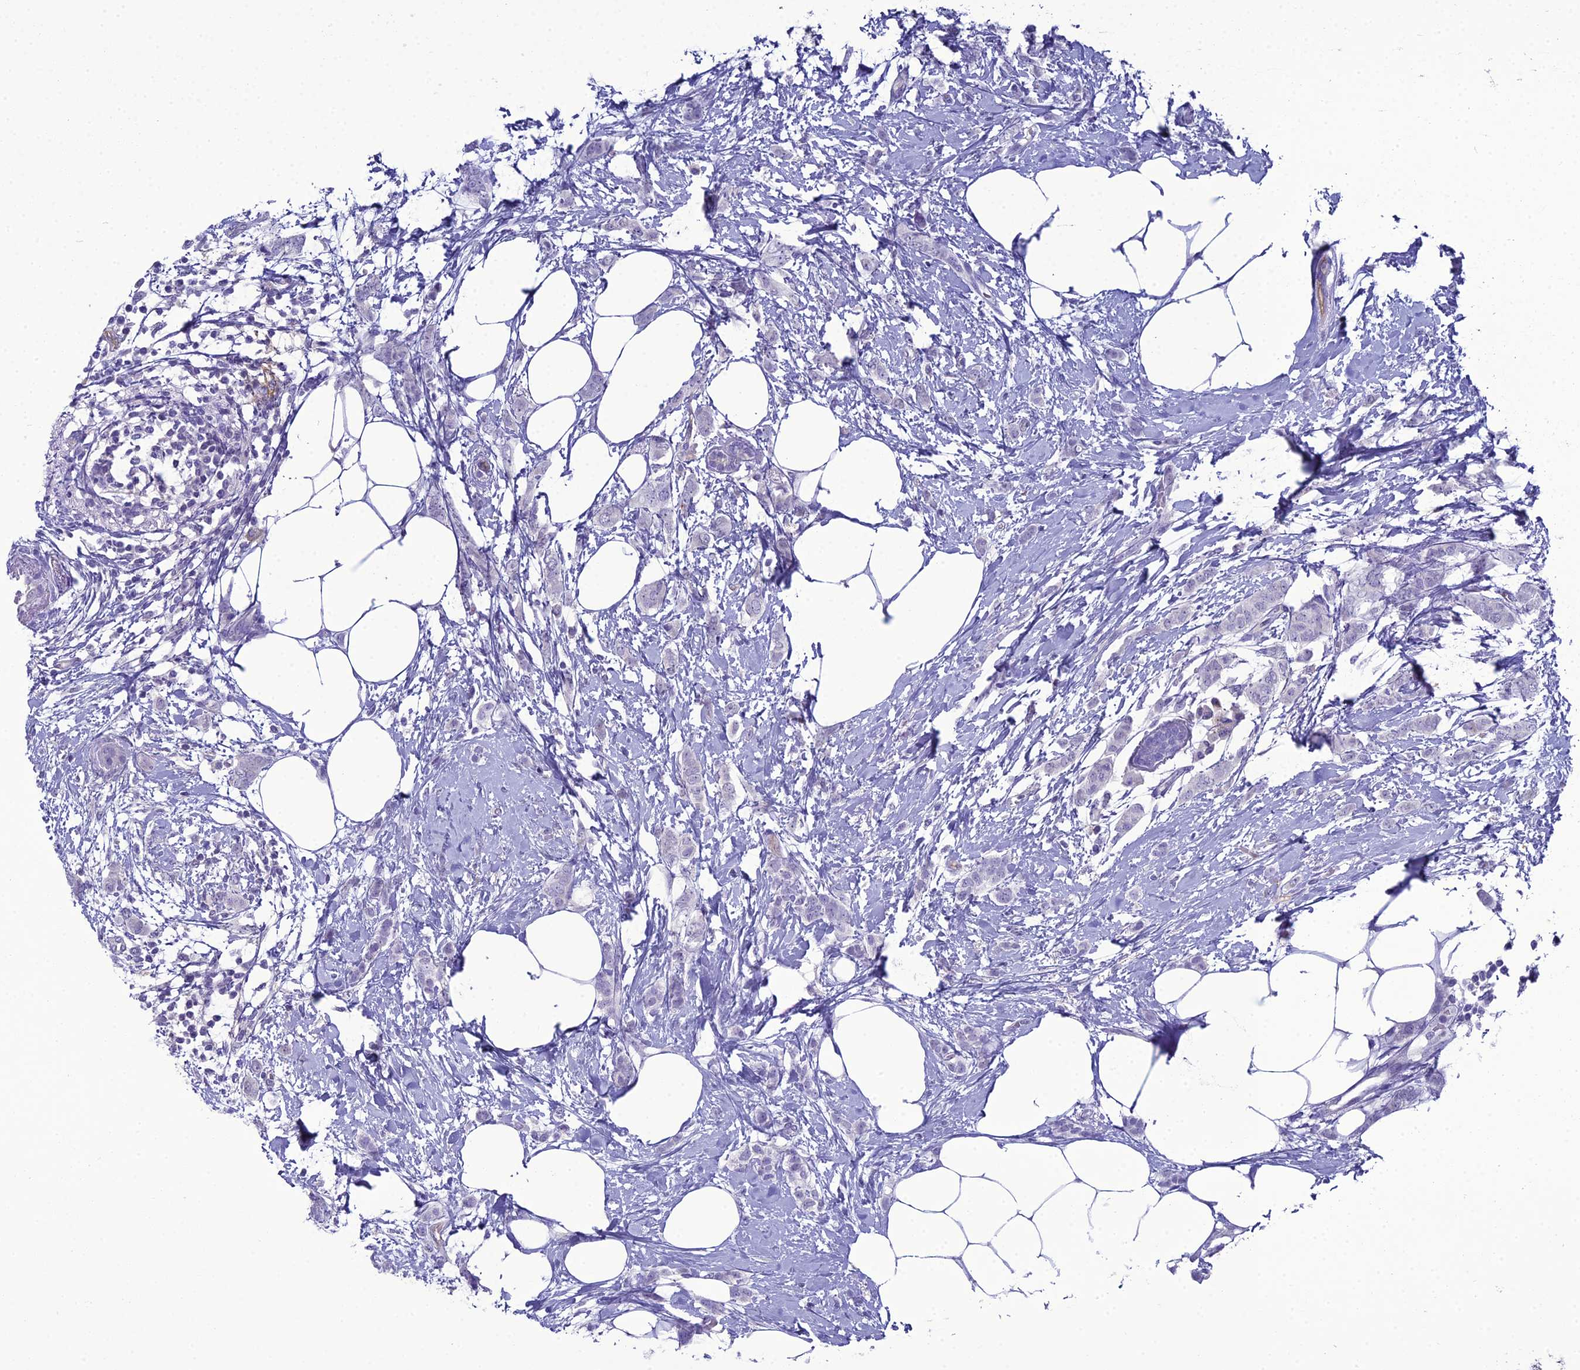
{"staining": {"intensity": "negative", "quantity": "none", "location": "none"}, "tissue": "breast cancer", "cell_type": "Tumor cells", "image_type": "cancer", "snomed": [{"axis": "morphology", "description": "Duct carcinoma"}, {"axis": "topography", "description": "Breast"}], "caption": "The histopathology image reveals no staining of tumor cells in breast cancer.", "gene": "ACE", "patient": {"sex": "female", "age": 72}}